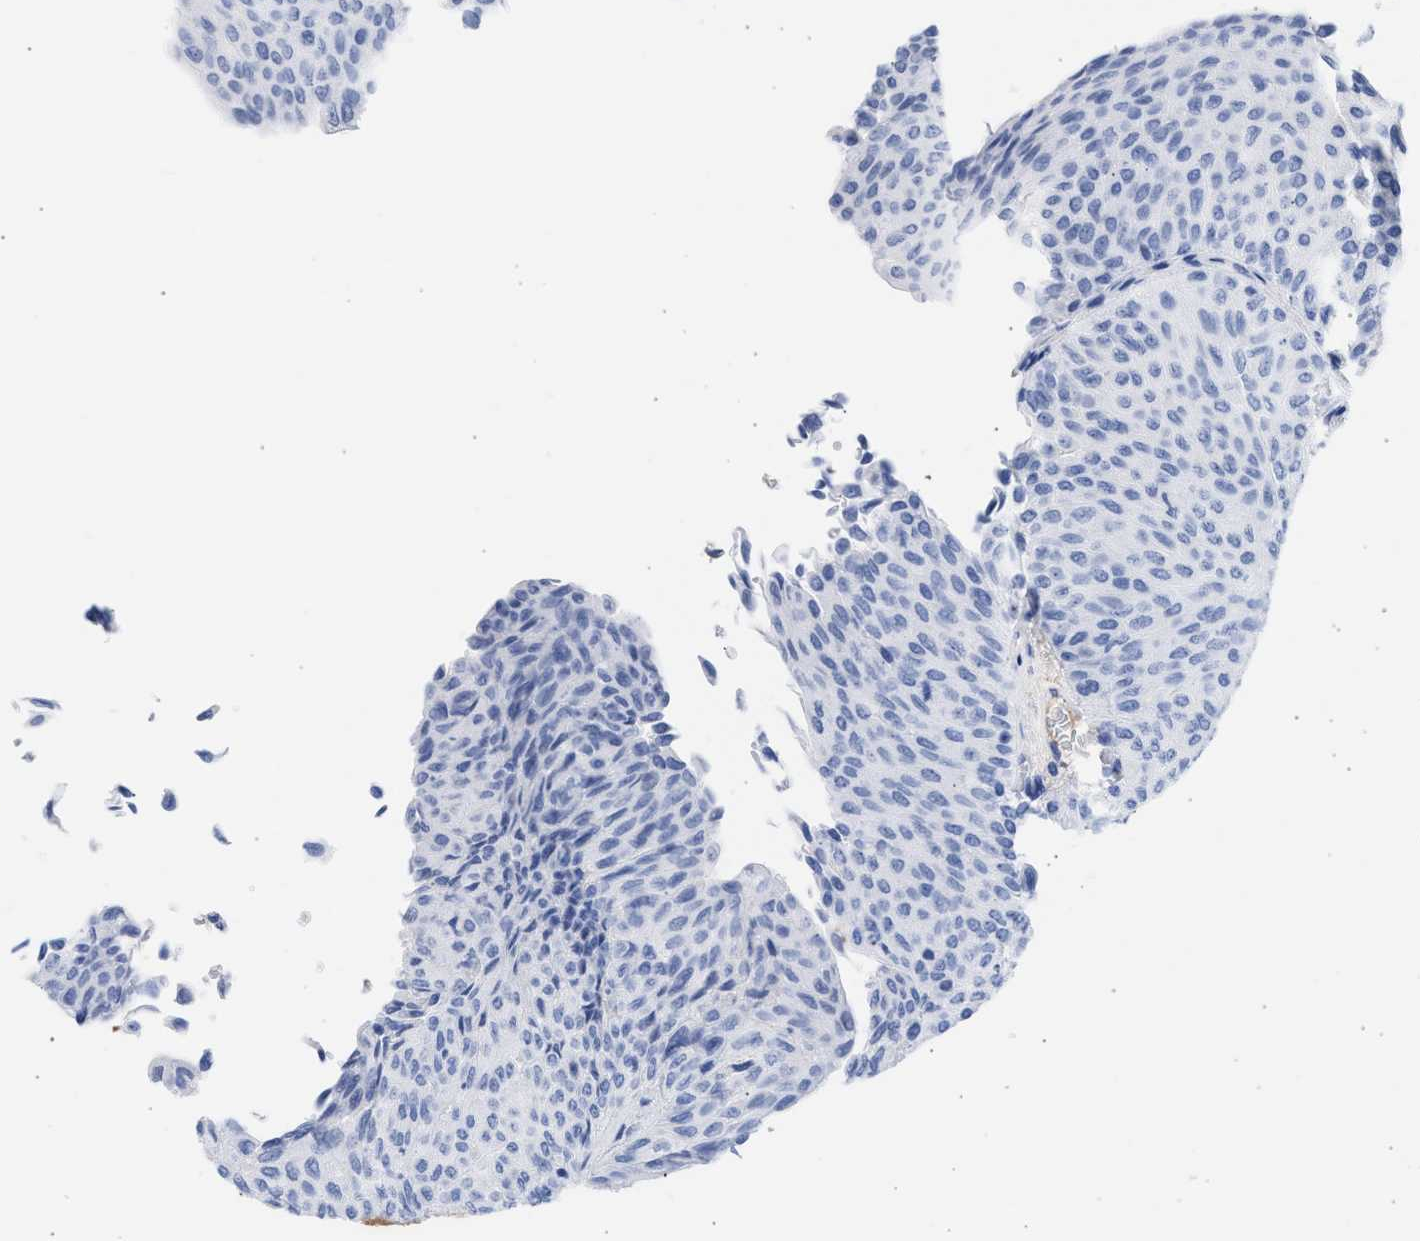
{"staining": {"intensity": "negative", "quantity": "none", "location": "none"}, "tissue": "urothelial cancer", "cell_type": "Tumor cells", "image_type": "cancer", "snomed": [{"axis": "morphology", "description": "Urothelial carcinoma, Low grade"}, {"axis": "topography", "description": "Urinary bladder"}], "caption": "The IHC micrograph has no significant staining in tumor cells of urothelial cancer tissue.", "gene": "RSPH1", "patient": {"sex": "male", "age": 78}}